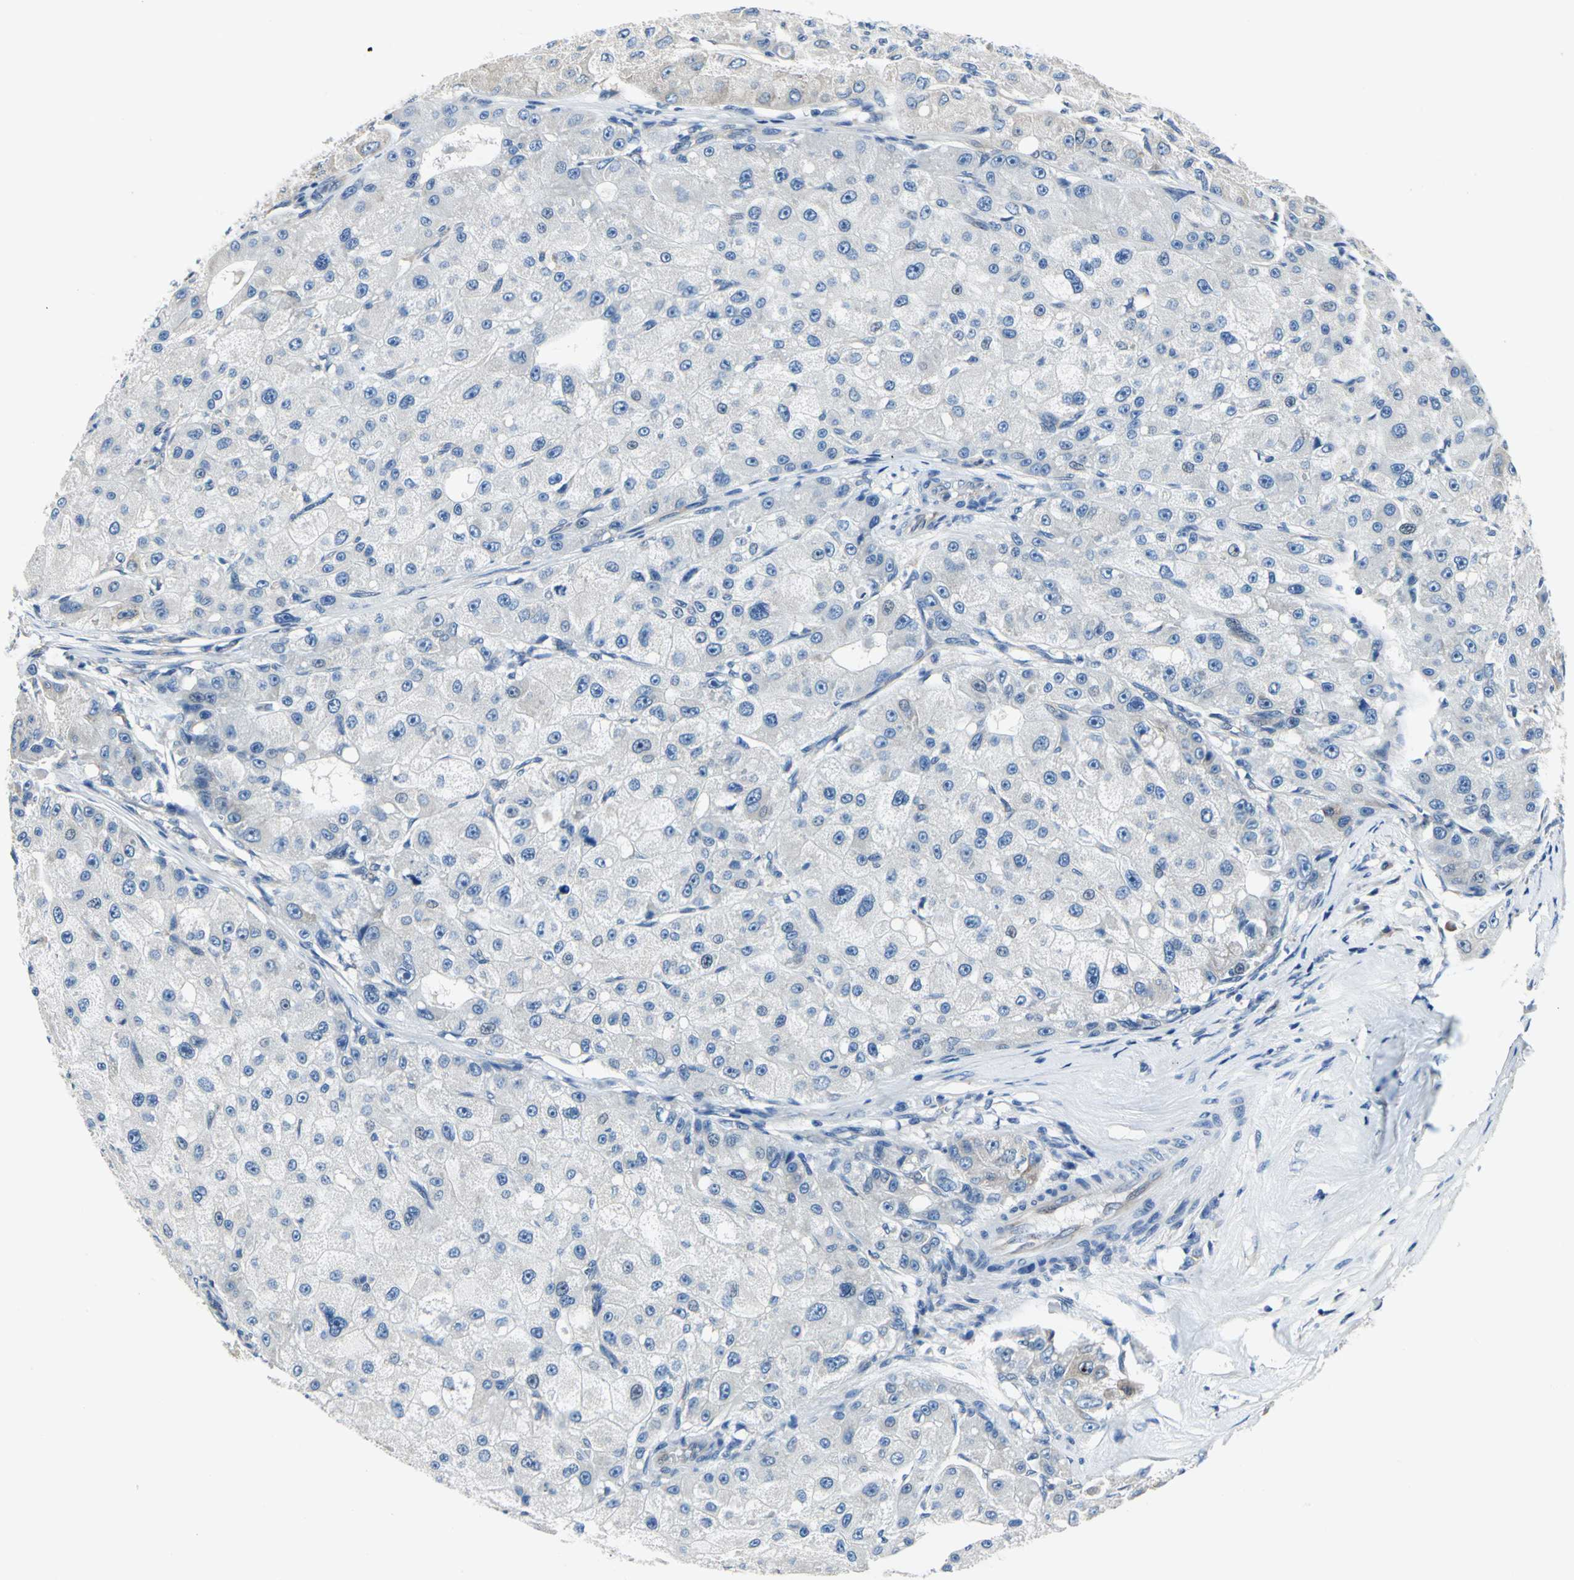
{"staining": {"intensity": "negative", "quantity": "none", "location": "none"}, "tissue": "liver cancer", "cell_type": "Tumor cells", "image_type": "cancer", "snomed": [{"axis": "morphology", "description": "Carcinoma, Hepatocellular, NOS"}, {"axis": "topography", "description": "Liver"}], "caption": "This is a micrograph of immunohistochemistry (IHC) staining of liver hepatocellular carcinoma, which shows no expression in tumor cells. (Stains: DAB IHC with hematoxylin counter stain, Microscopy: brightfield microscopy at high magnification).", "gene": "TRIM25", "patient": {"sex": "male", "age": 80}}